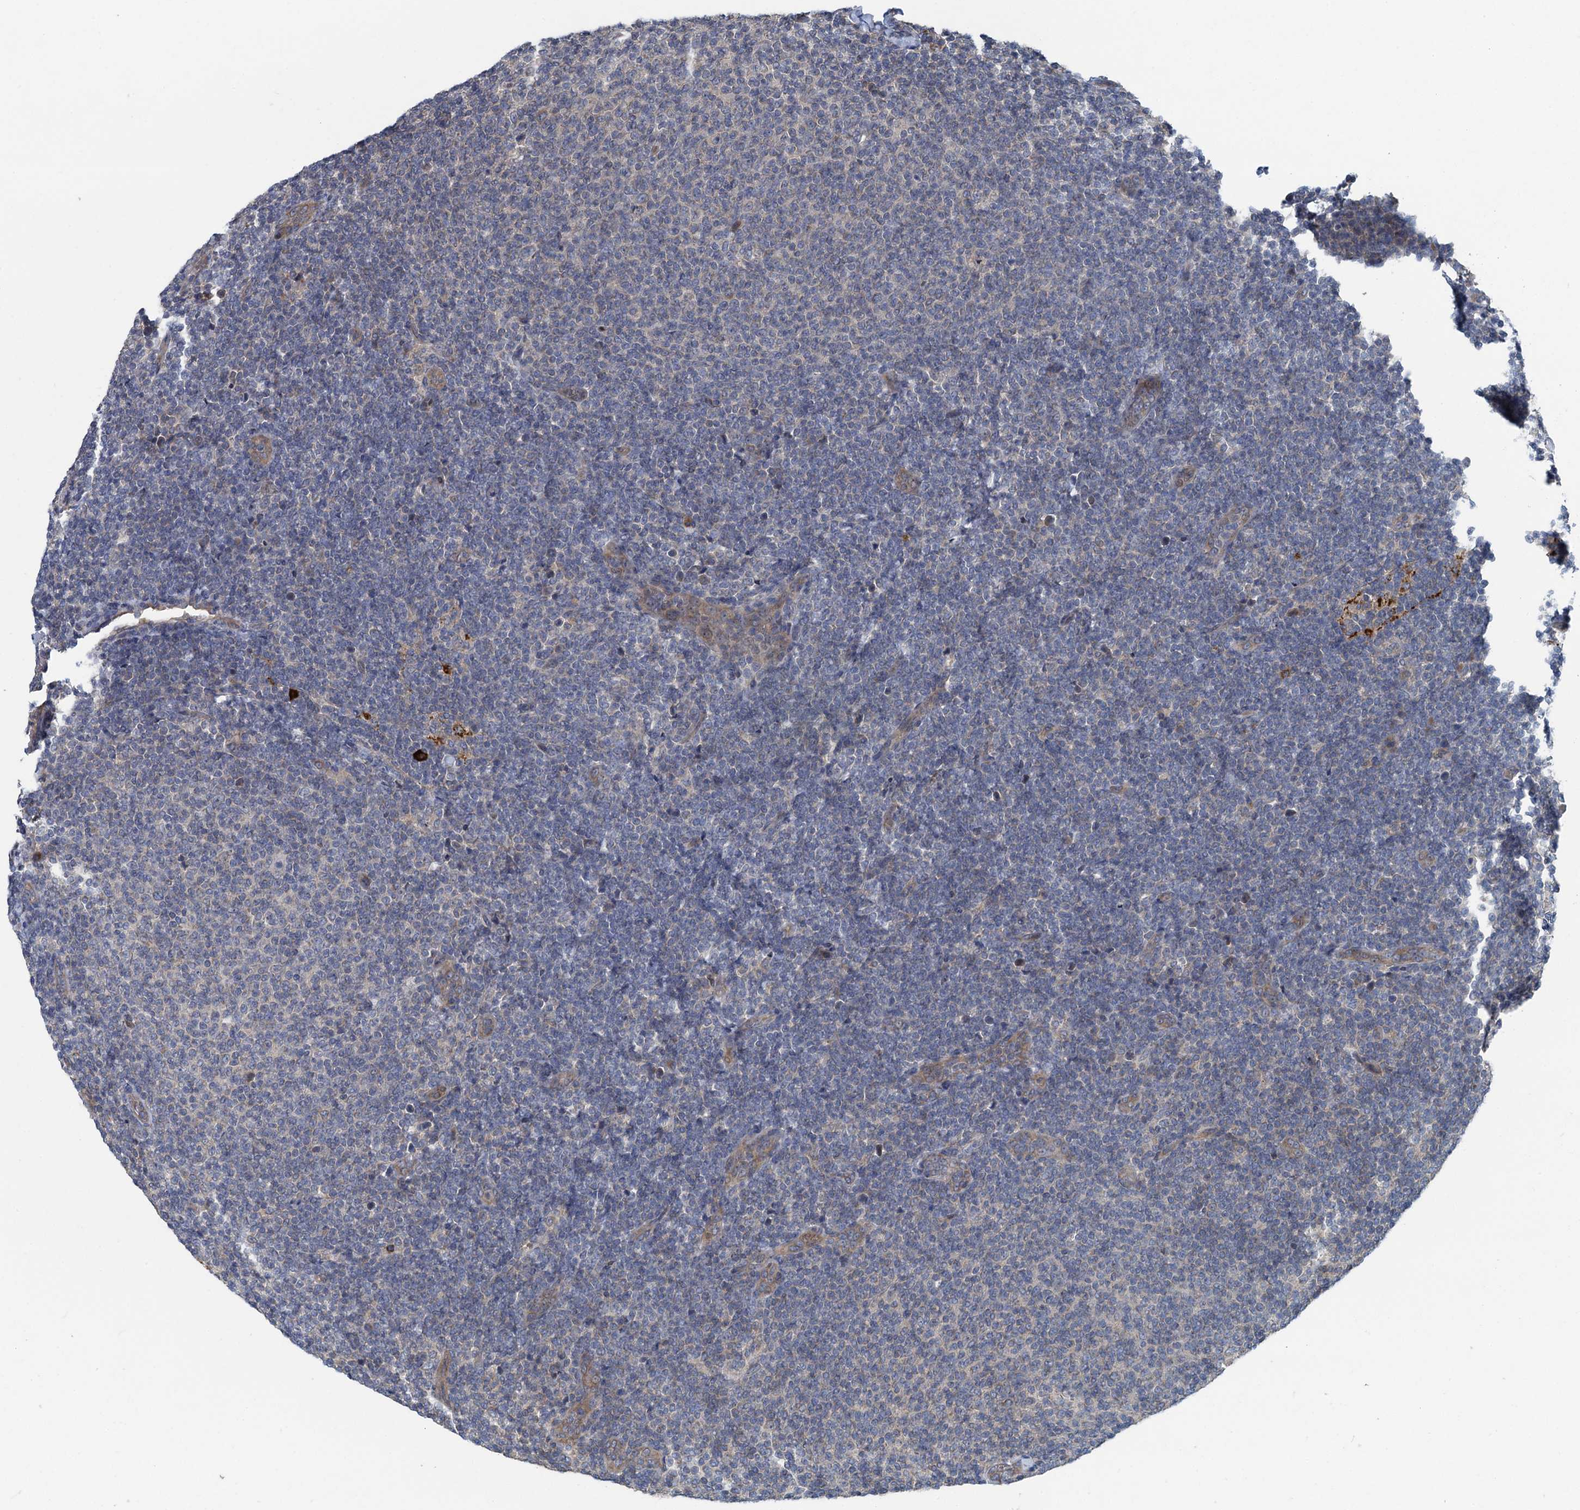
{"staining": {"intensity": "negative", "quantity": "none", "location": "none"}, "tissue": "lymphoma", "cell_type": "Tumor cells", "image_type": "cancer", "snomed": [{"axis": "morphology", "description": "Malignant lymphoma, non-Hodgkin's type, Low grade"}, {"axis": "topography", "description": "Lymph node"}], "caption": "Immunohistochemistry (IHC) histopathology image of neoplastic tissue: low-grade malignant lymphoma, non-Hodgkin's type stained with DAB (3,3'-diaminobenzidine) displays no significant protein expression in tumor cells.", "gene": "KBTBD8", "patient": {"sex": "male", "age": 66}}